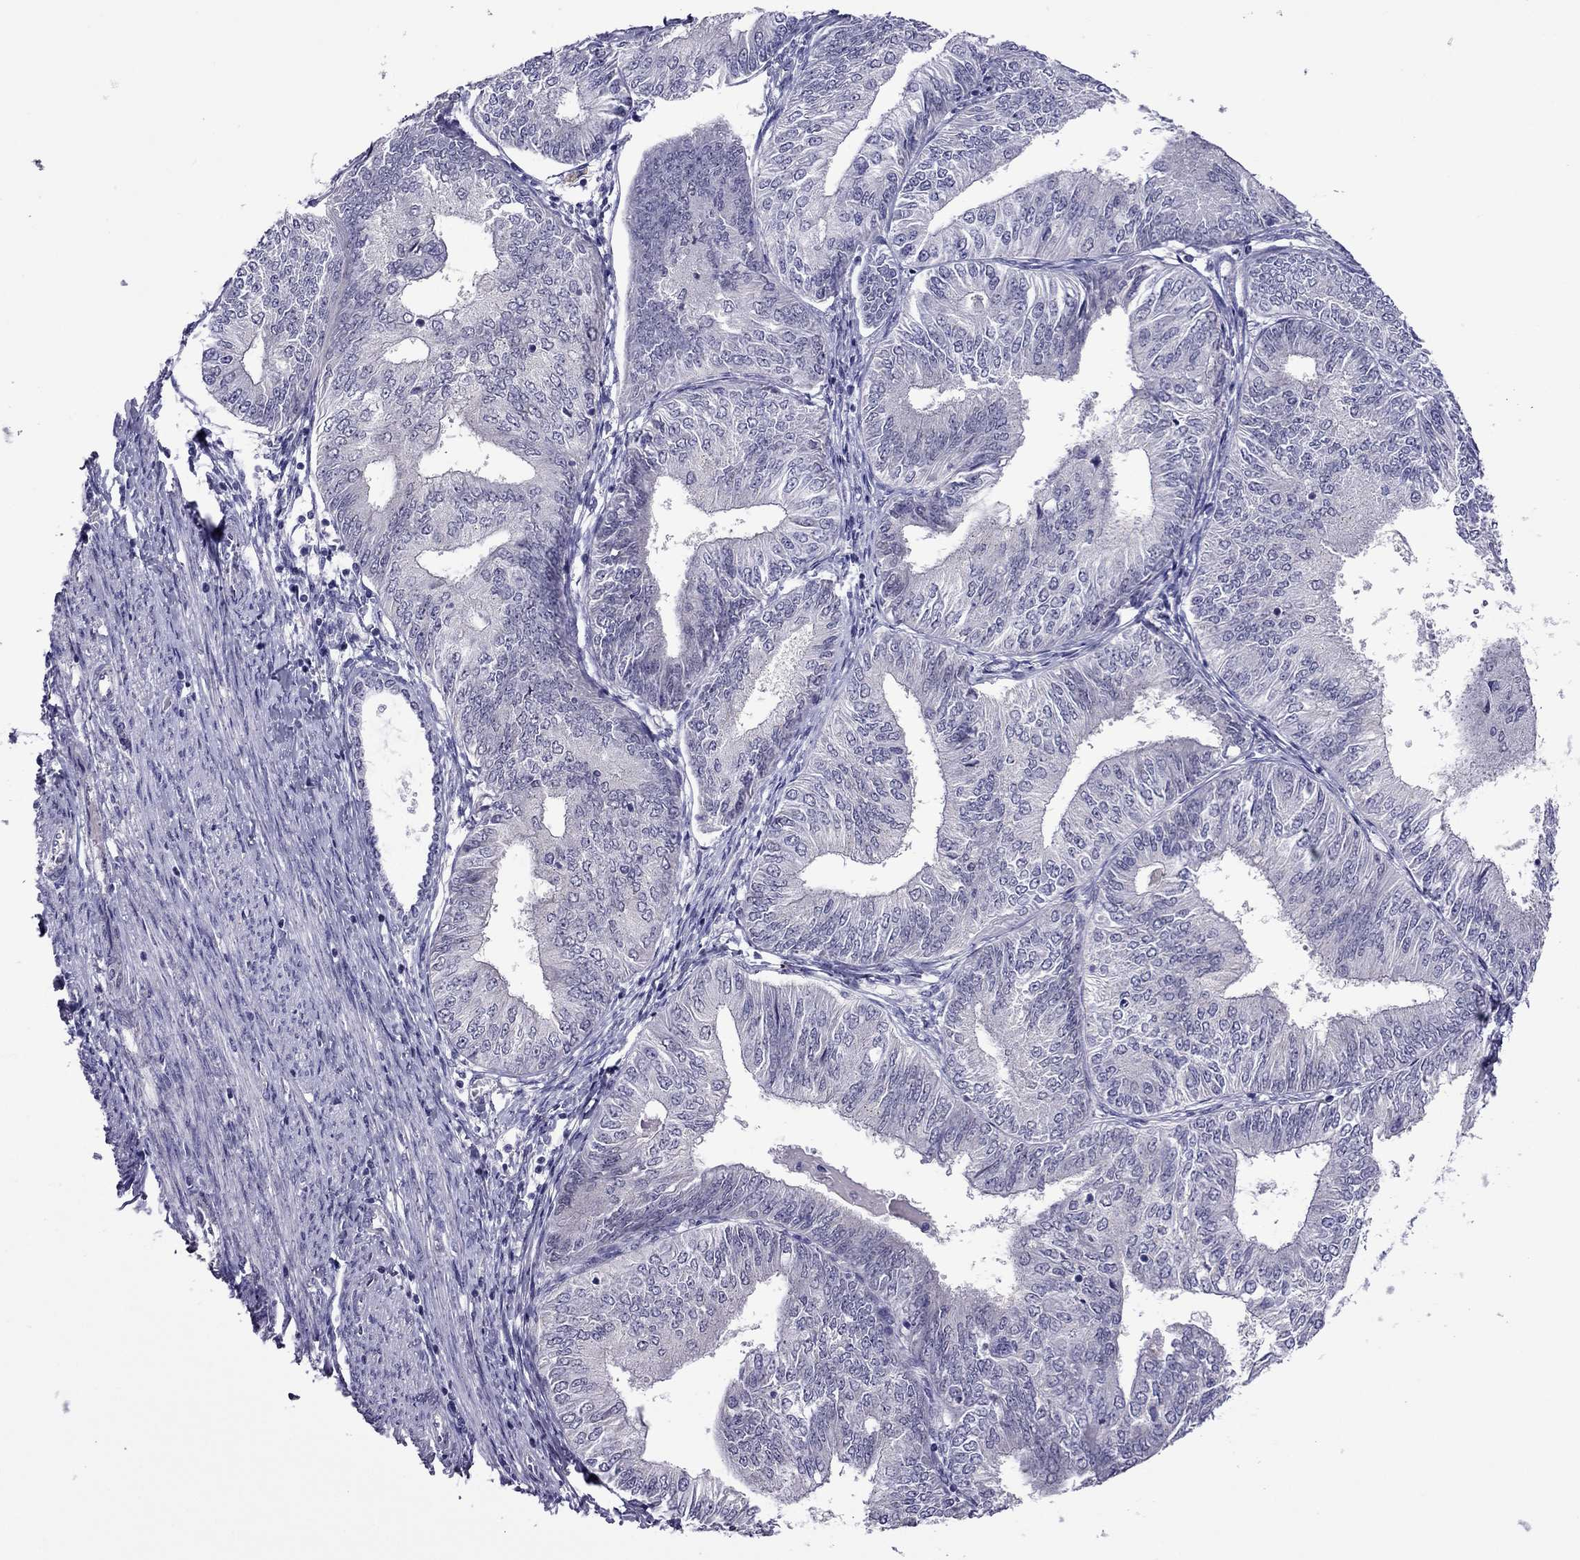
{"staining": {"intensity": "negative", "quantity": "none", "location": "none"}, "tissue": "endometrial cancer", "cell_type": "Tumor cells", "image_type": "cancer", "snomed": [{"axis": "morphology", "description": "Adenocarcinoma, NOS"}, {"axis": "topography", "description": "Endometrium"}], "caption": "Endometrial adenocarcinoma was stained to show a protein in brown. There is no significant staining in tumor cells.", "gene": "MYBPH", "patient": {"sex": "female", "age": 58}}